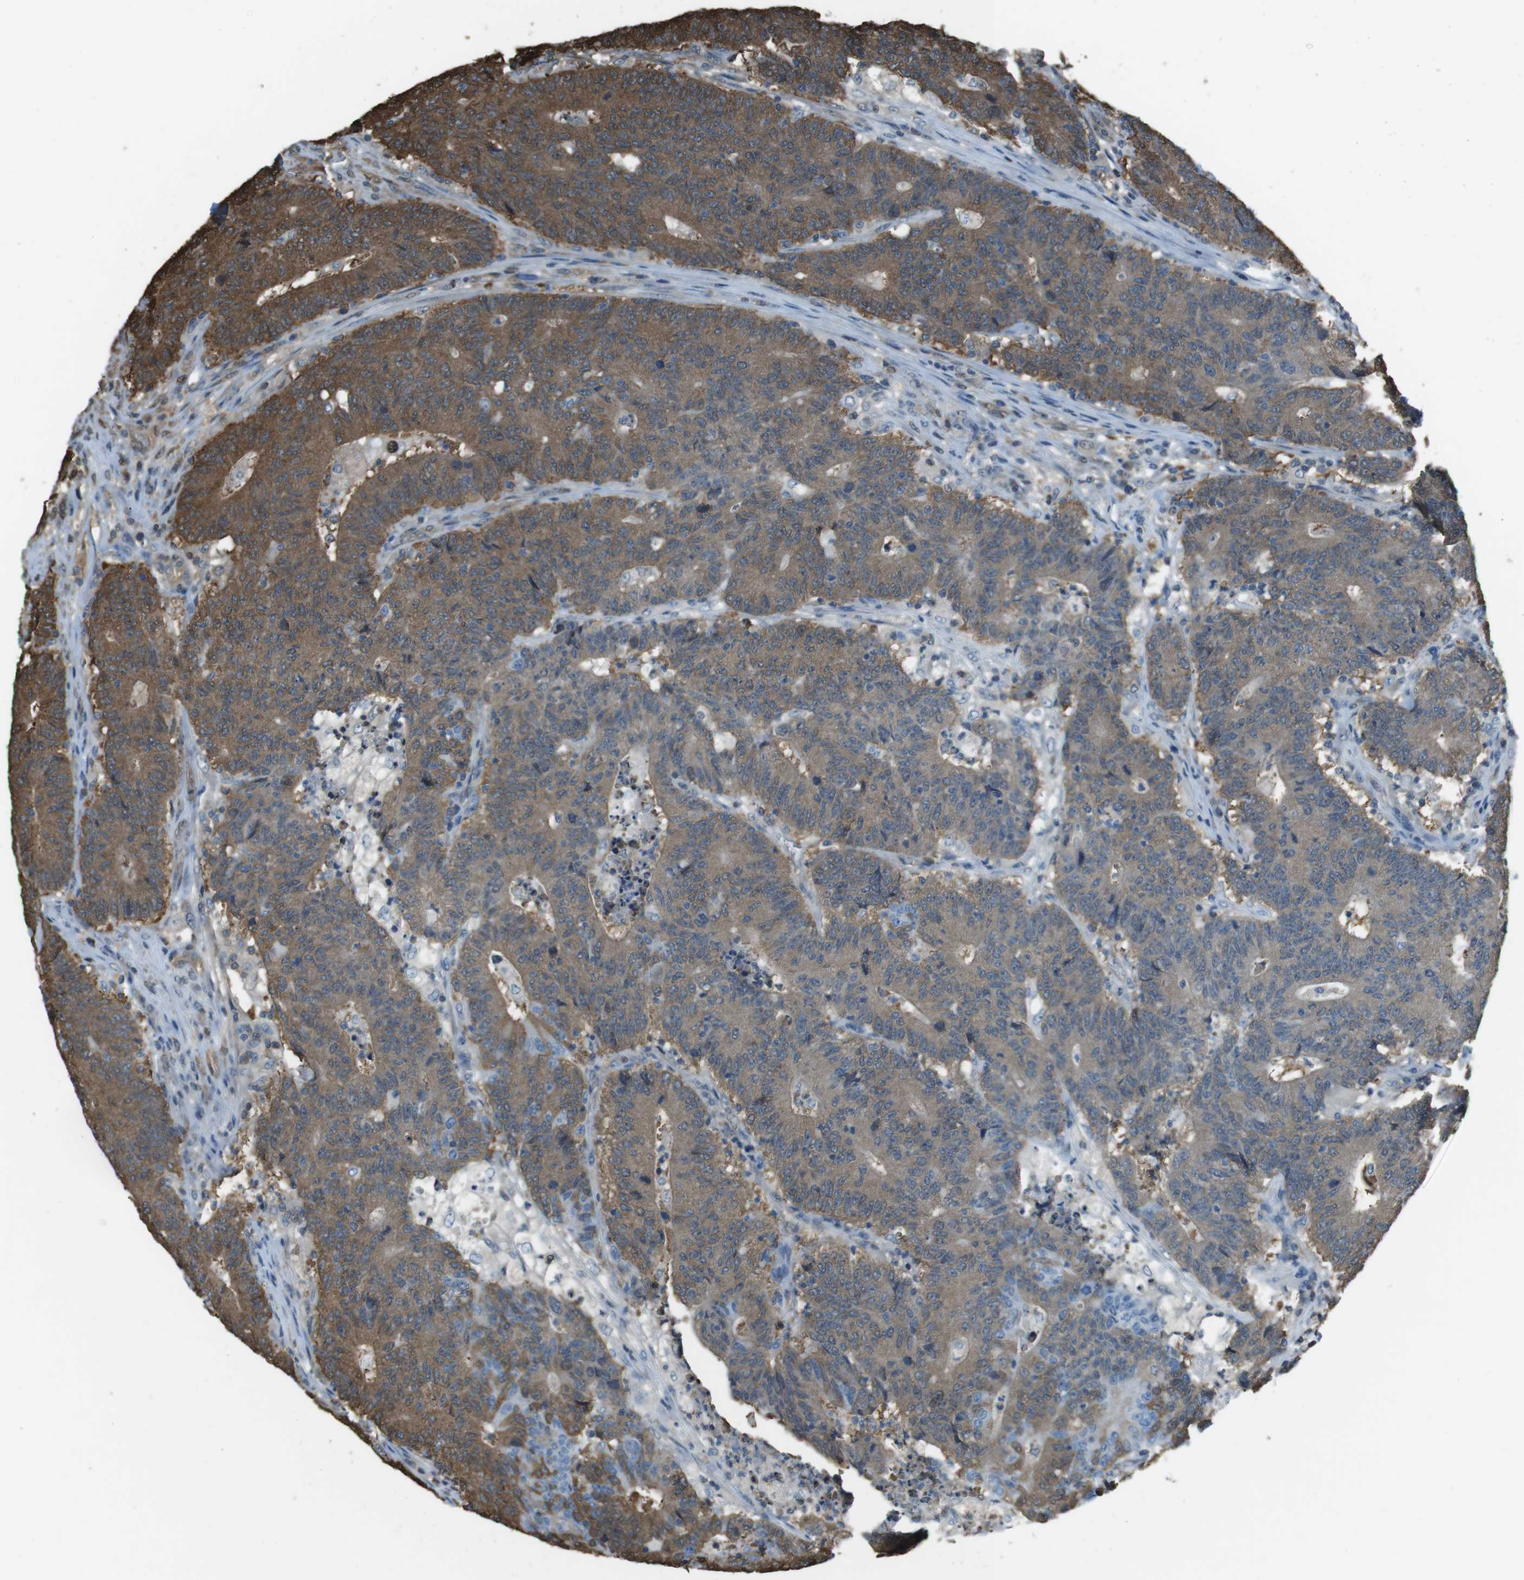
{"staining": {"intensity": "moderate", "quantity": ">75%", "location": "cytoplasmic/membranous"}, "tissue": "colorectal cancer", "cell_type": "Tumor cells", "image_type": "cancer", "snomed": [{"axis": "morphology", "description": "Normal tissue, NOS"}, {"axis": "morphology", "description": "Adenocarcinoma, NOS"}, {"axis": "topography", "description": "Colon"}], "caption": "Tumor cells exhibit medium levels of moderate cytoplasmic/membranous expression in approximately >75% of cells in human colorectal adenocarcinoma. (IHC, brightfield microscopy, high magnification).", "gene": "TWSG1", "patient": {"sex": "female", "age": 75}}